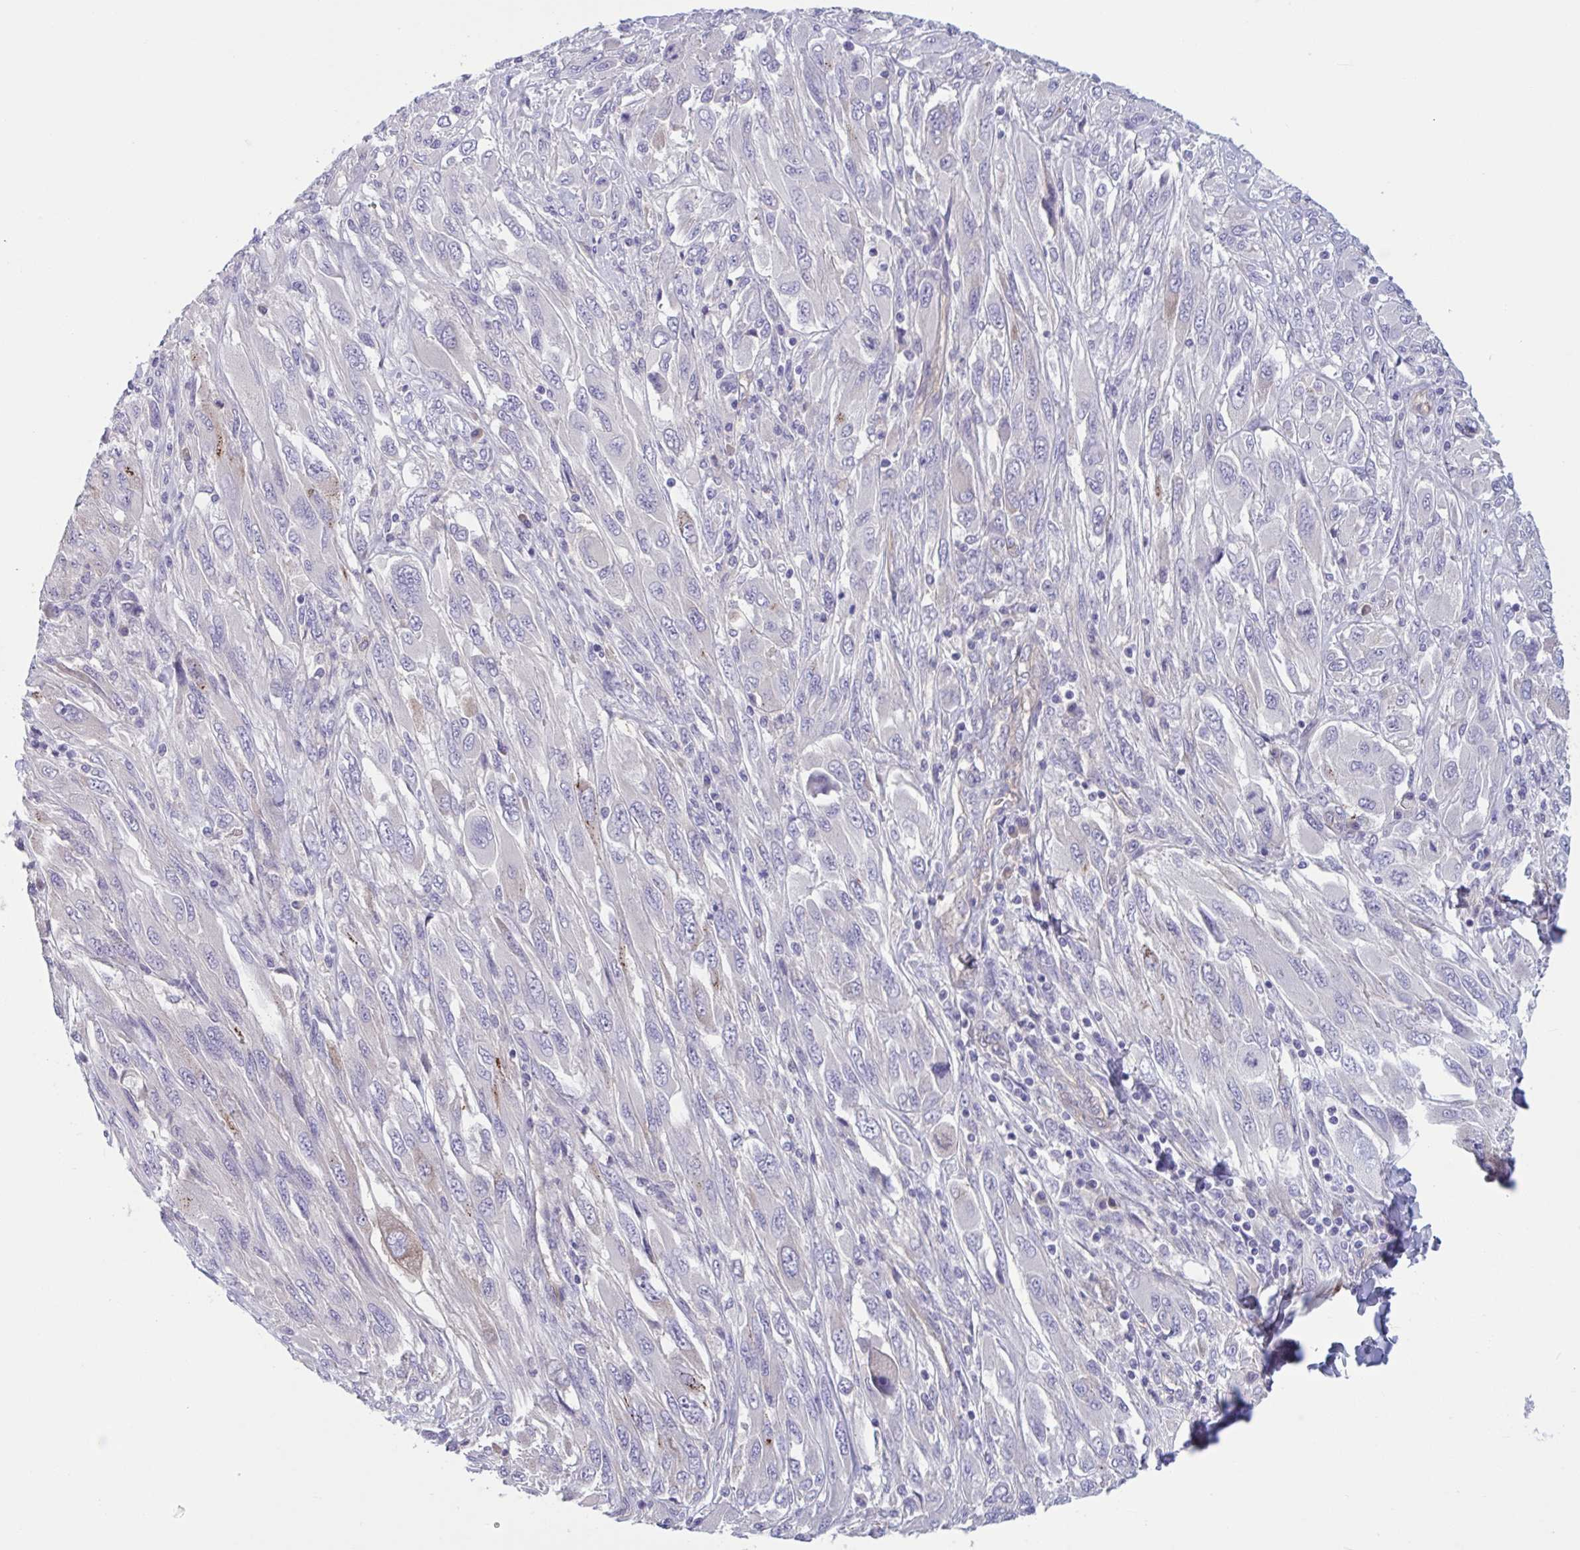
{"staining": {"intensity": "negative", "quantity": "none", "location": "none"}, "tissue": "melanoma", "cell_type": "Tumor cells", "image_type": "cancer", "snomed": [{"axis": "morphology", "description": "Malignant melanoma, NOS"}, {"axis": "topography", "description": "Skin"}], "caption": "IHC histopathology image of neoplastic tissue: melanoma stained with DAB shows no significant protein staining in tumor cells.", "gene": "TTC7B", "patient": {"sex": "female", "age": 91}}